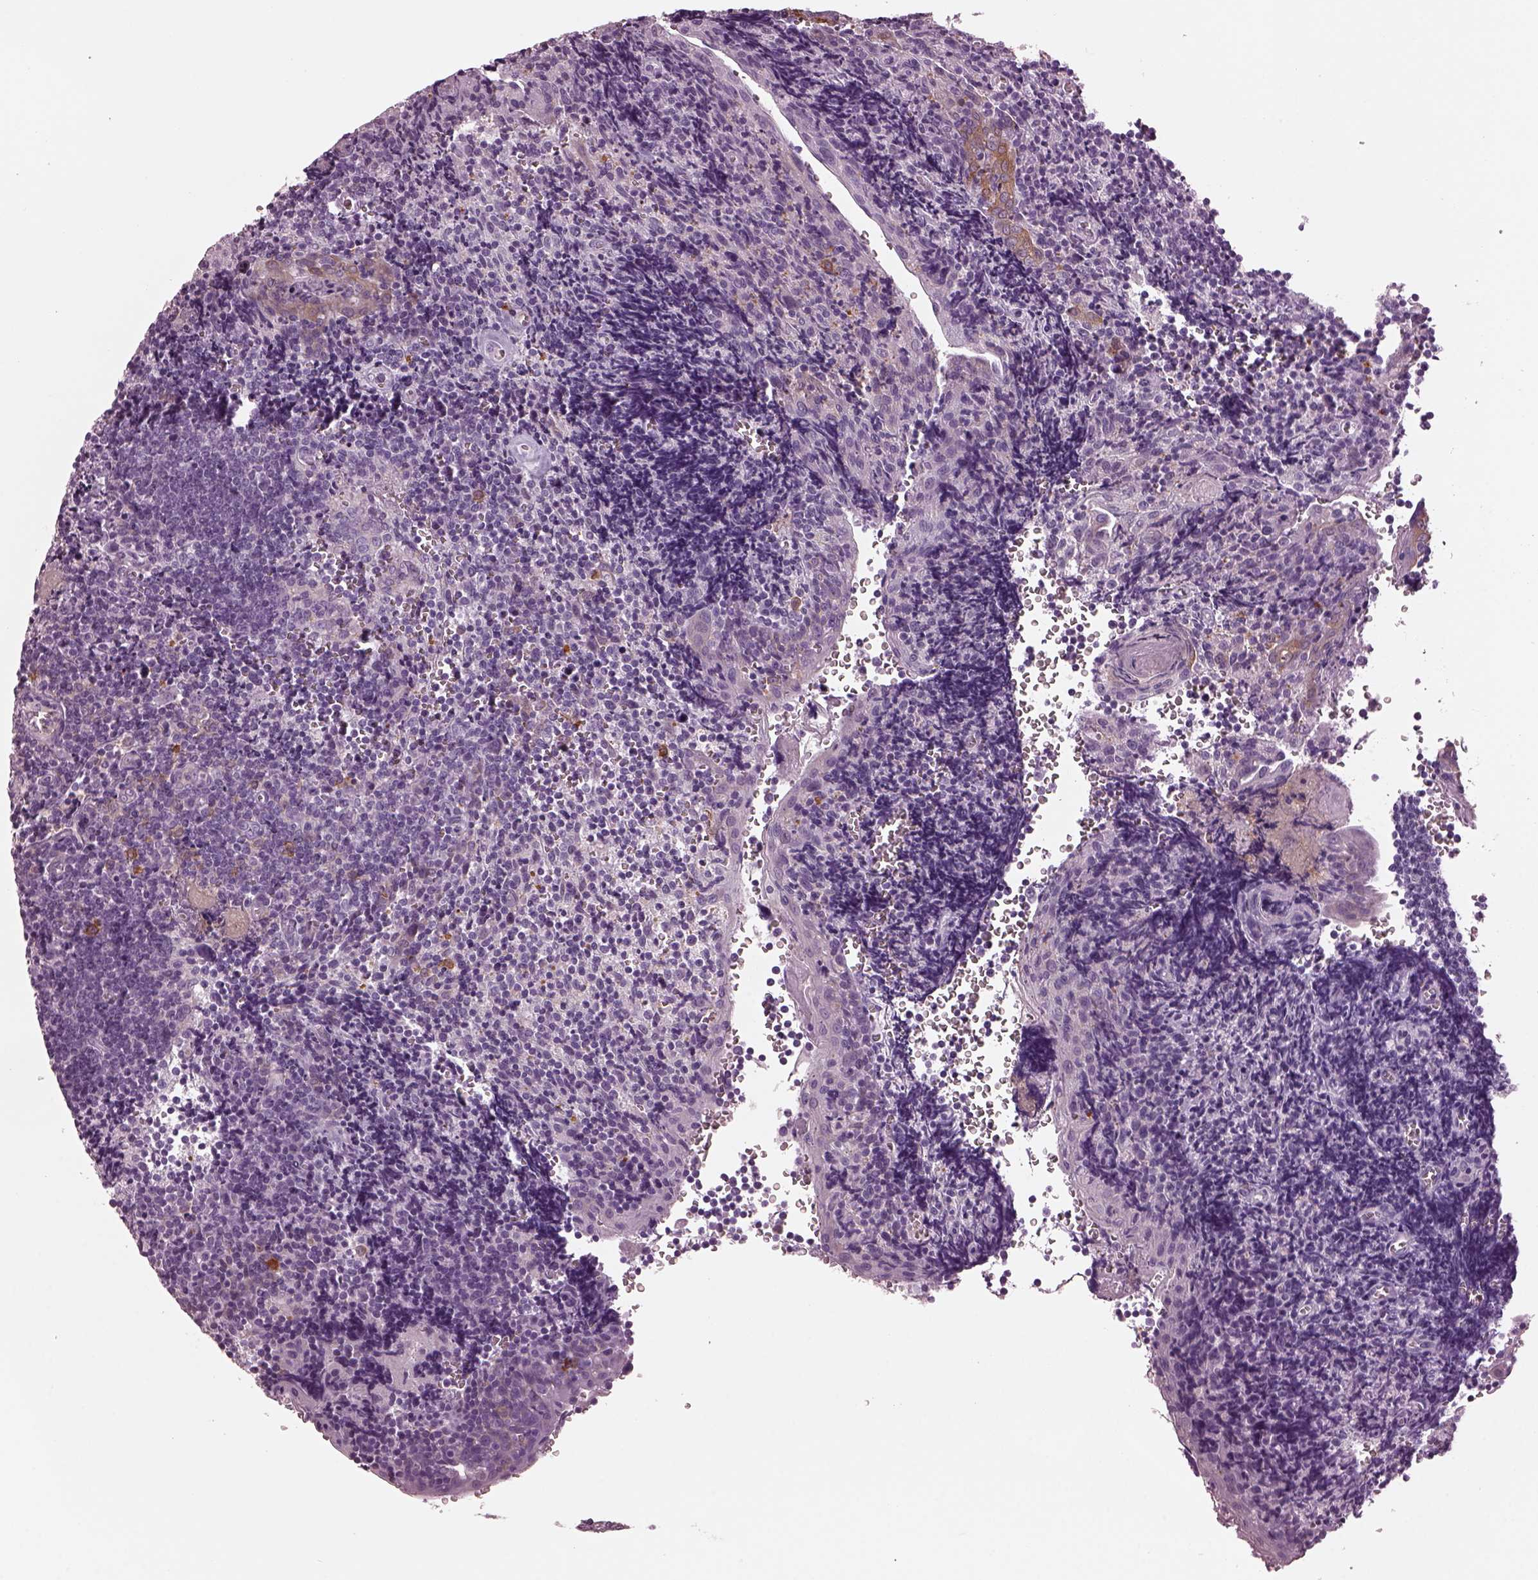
{"staining": {"intensity": "negative", "quantity": "none", "location": "none"}, "tissue": "tonsil", "cell_type": "Germinal center cells", "image_type": "normal", "snomed": [{"axis": "morphology", "description": "Normal tissue, NOS"}, {"axis": "morphology", "description": "Inflammation, NOS"}, {"axis": "topography", "description": "Tonsil"}], "caption": "Histopathology image shows no significant protein expression in germinal center cells of benign tonsil.", "gene": "SHTN1", "patient": {"sex": "female", "age": 31}}